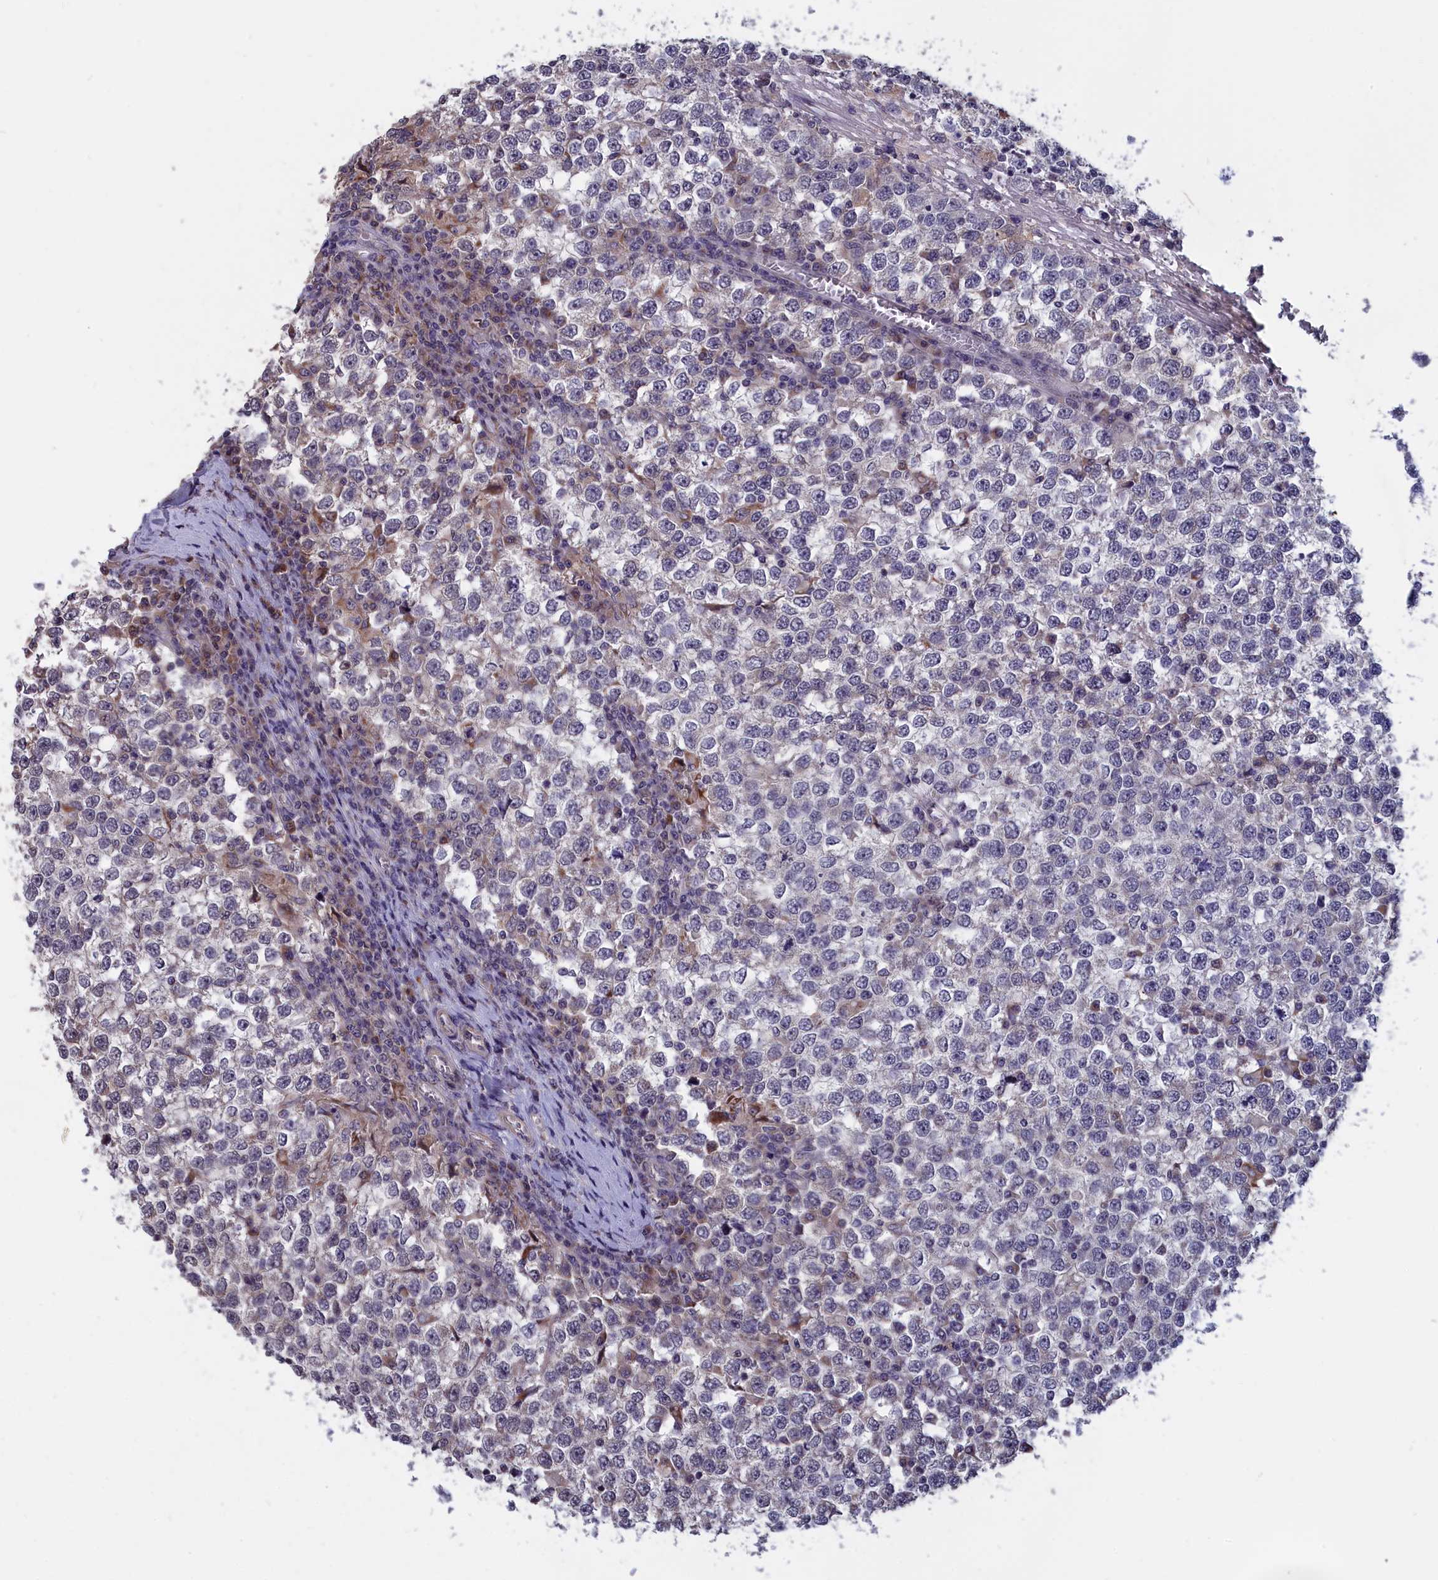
{"staining": {"intensity": "weak", "quantity": "<25%", "location": "cytoplasmic/membranous"}, "tissue": "testis cancer", "cell_type": "Tumor cells", "image_type": "cancer", "snomed": [{"axis": "morphology", "description": "Seminoma, NOS"}, {"axis": "topography", "description": "Testis"}], "caption": "Image shows no protein staining in tumor cells of seminoma (testis) tissue.", "gene": "EPB41L4B", "patient": {"sex": "male", "age": 65}}